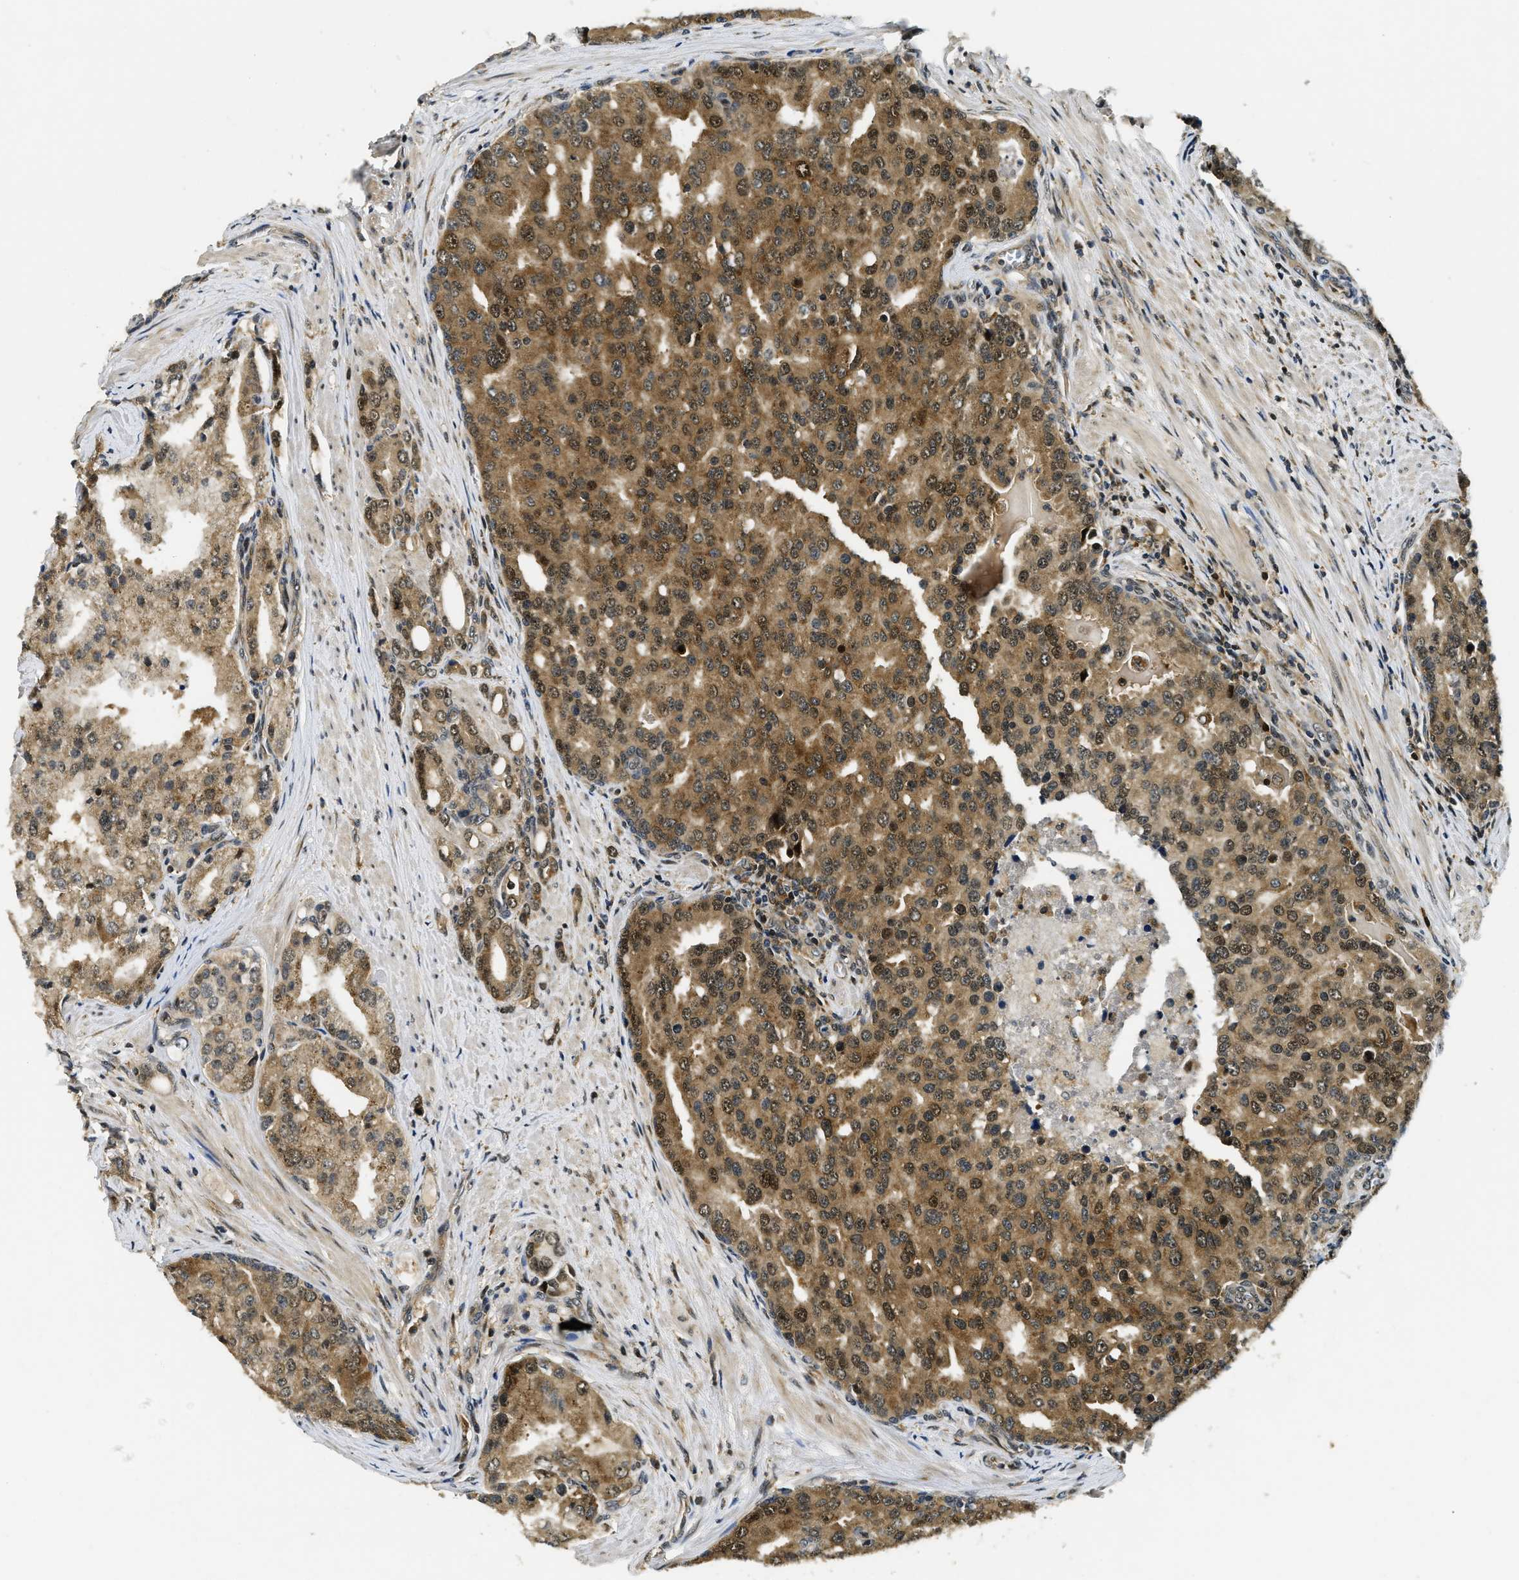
{"staining": {"intensity": "moderate", "quantity": ">75%", "location": "cytoplasmic/membranous,nuclear"}, "tissue": "prostate cancer", "cell_type": "Tumor cells", "image_type": "cancer", "snomed": [{"axis": "morphology", "description": "Adenocarcinoma, High grade"}, {"axis": "topography", "description": "Prostate"}], "caption": "Immunohistochemical staining of prostate cancer (high-grade adenocarcinoma) demonstrates moderate cytoplasmic/membranous and nuclear protein expression in about >75% of tumor cells.", "gene": "ADSL", "patient": {"sex": "male", "age": 50}}